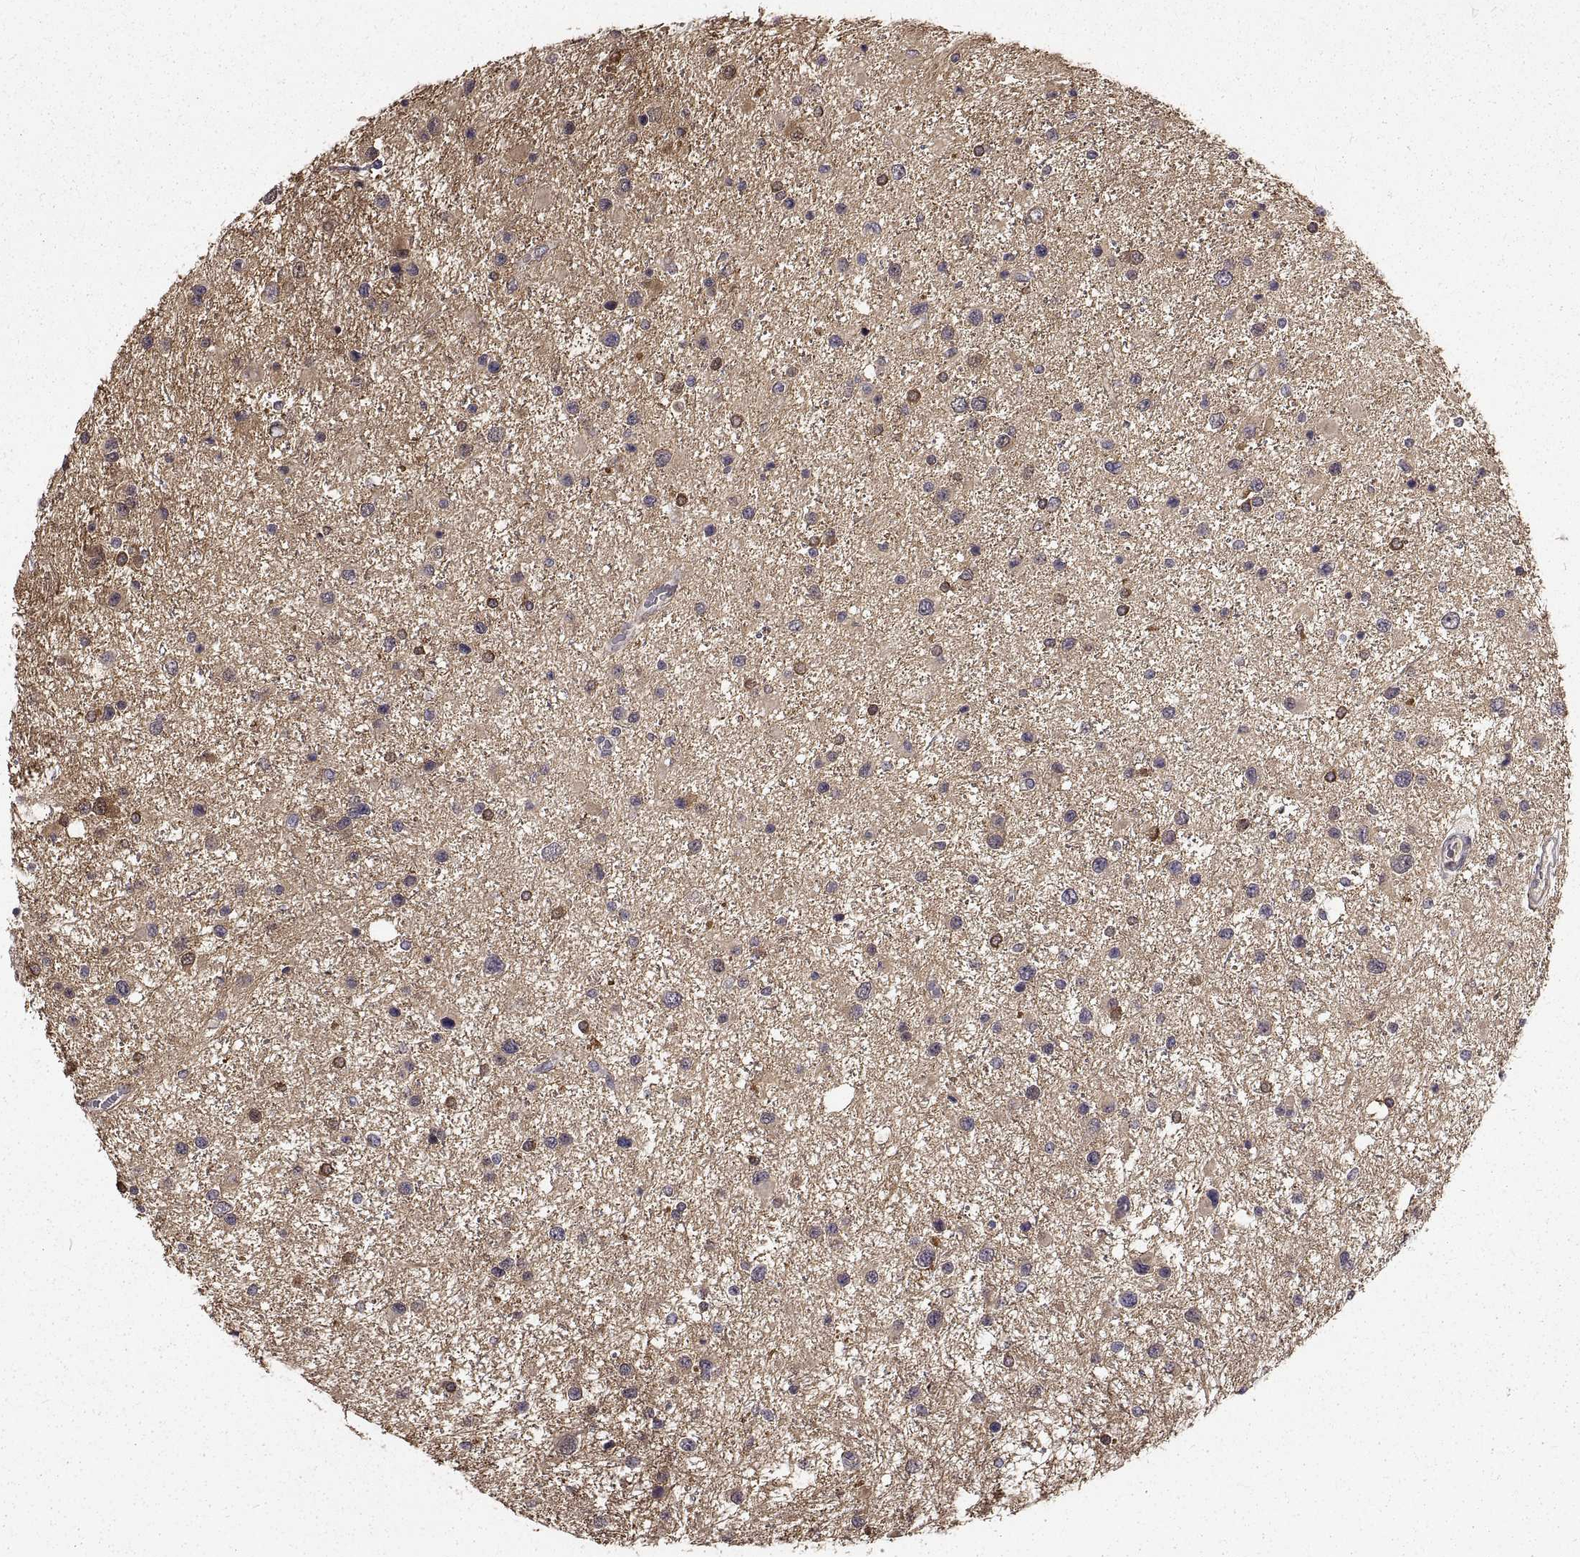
{"staining": {"intensity": "moderate", "quantity": "25%-75%", "location": "cytoplasmic/membranous"}, "tissue": "glioma", "cell_type": "Tumor cells", "image_type": "cancer", "snomed": [{"axis": "morphology", "description": "Glioma, malignant, Low grade"}, {"axis": "topography", "description": "Brain"}], "caption": "Tumor cells exhibit medium levels of moderate cytoplasmic/membranous expression in approximately 25%-75% of cells in human malignant glioma (low-grade).", "gene": "PEA15", "patient": {"sex": "female", "age": 32}}